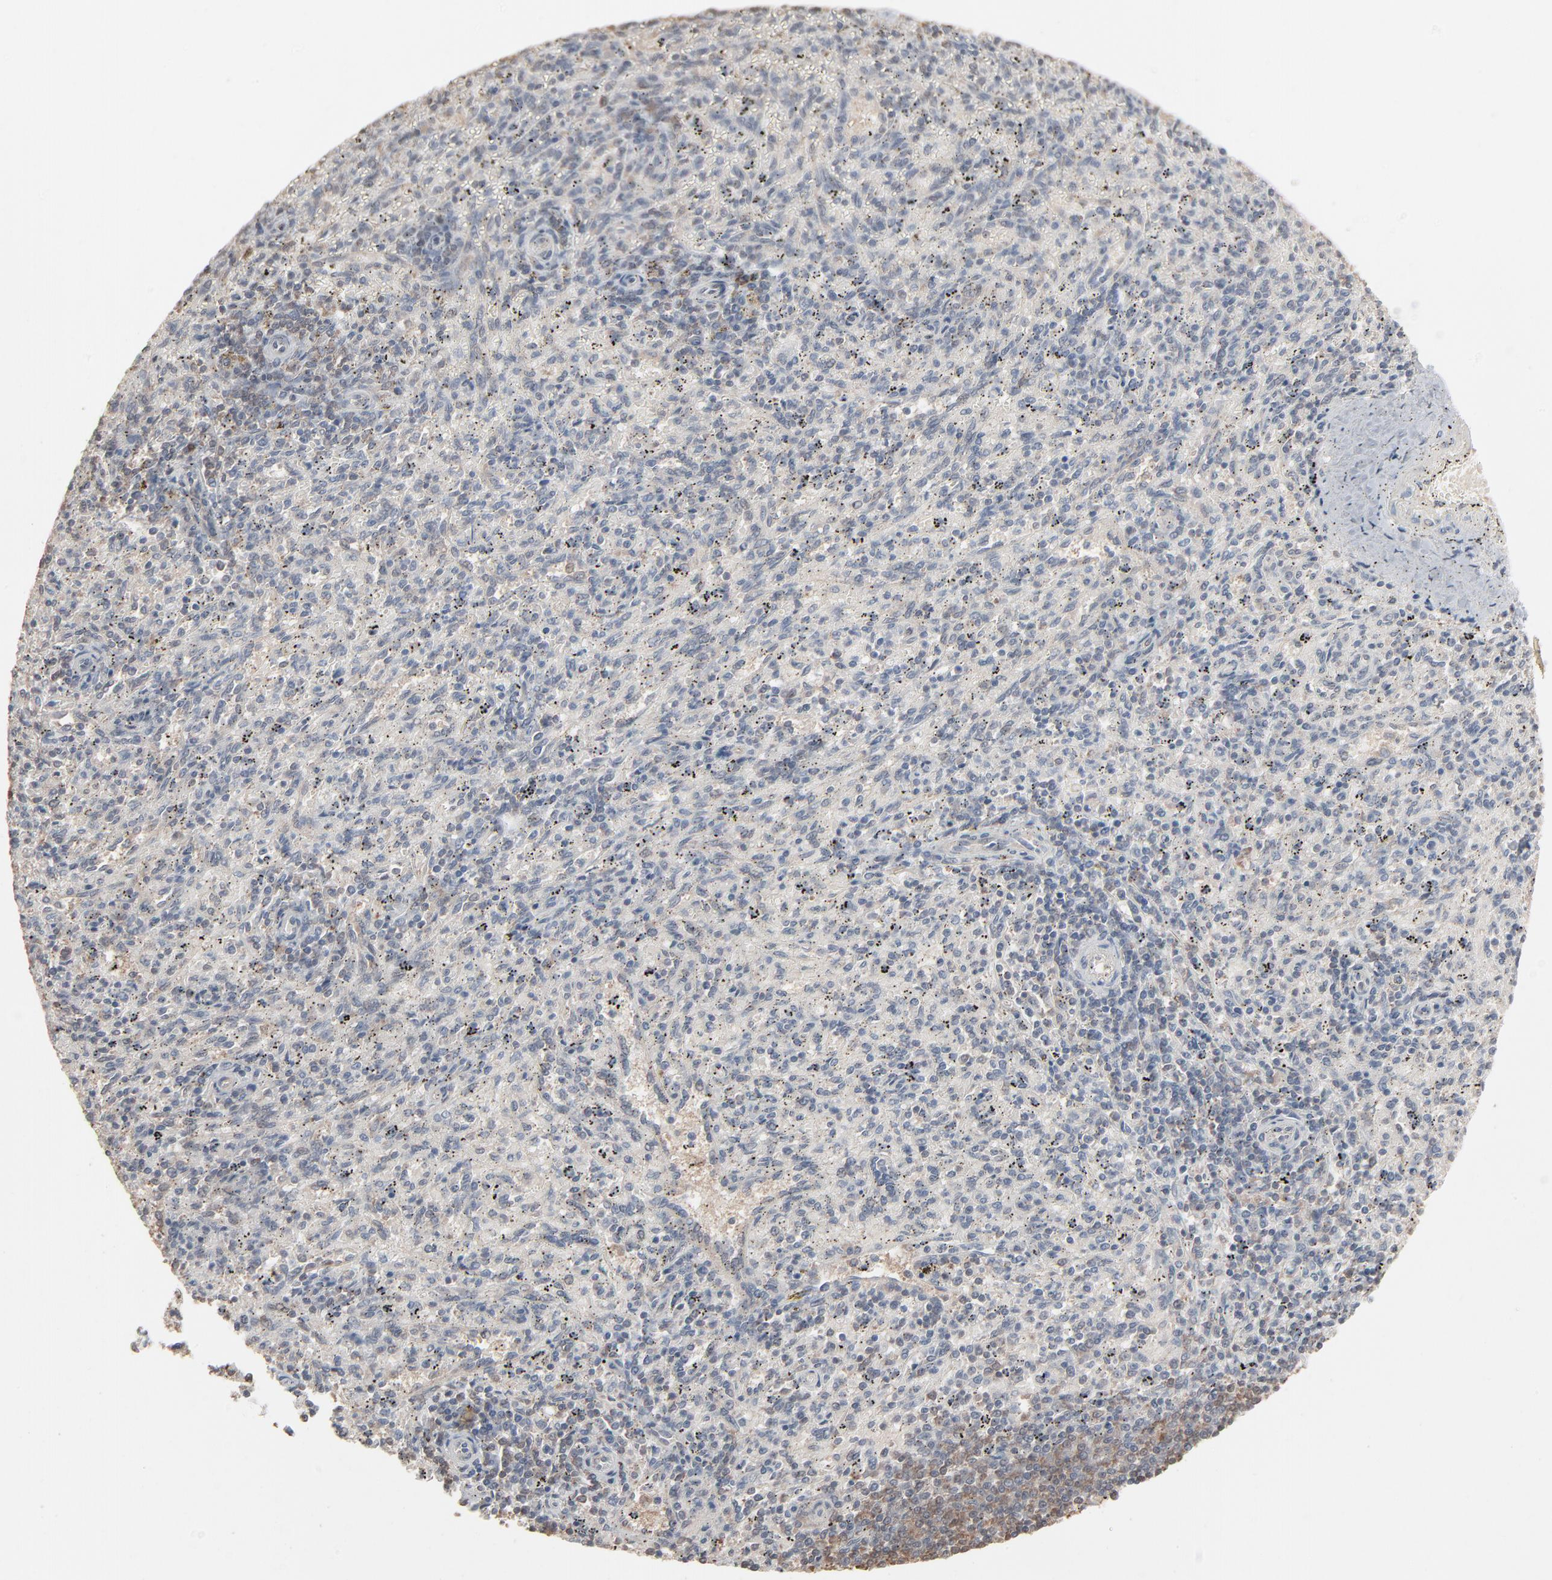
{"staining": {"intensity": "weak", "quantity": "<25%", "location": "cytoplasmic/membranous"}, "tissue": "spleen", "cell_type": "Cells in red pulp", "image_type": "normal", "snomed": [{"axis": "morphology", "description": "Normal tissue, NOS"}, {"axis": "topography", "description": "Spleen"}], "caption": "Immunohistochemical staining of normal human spleen demonstrates no significant expression in cells in red pulp. Nuclei are stained in blue.", "gene": "CCT5", "patient": {"sex": "female", "age": 10}}